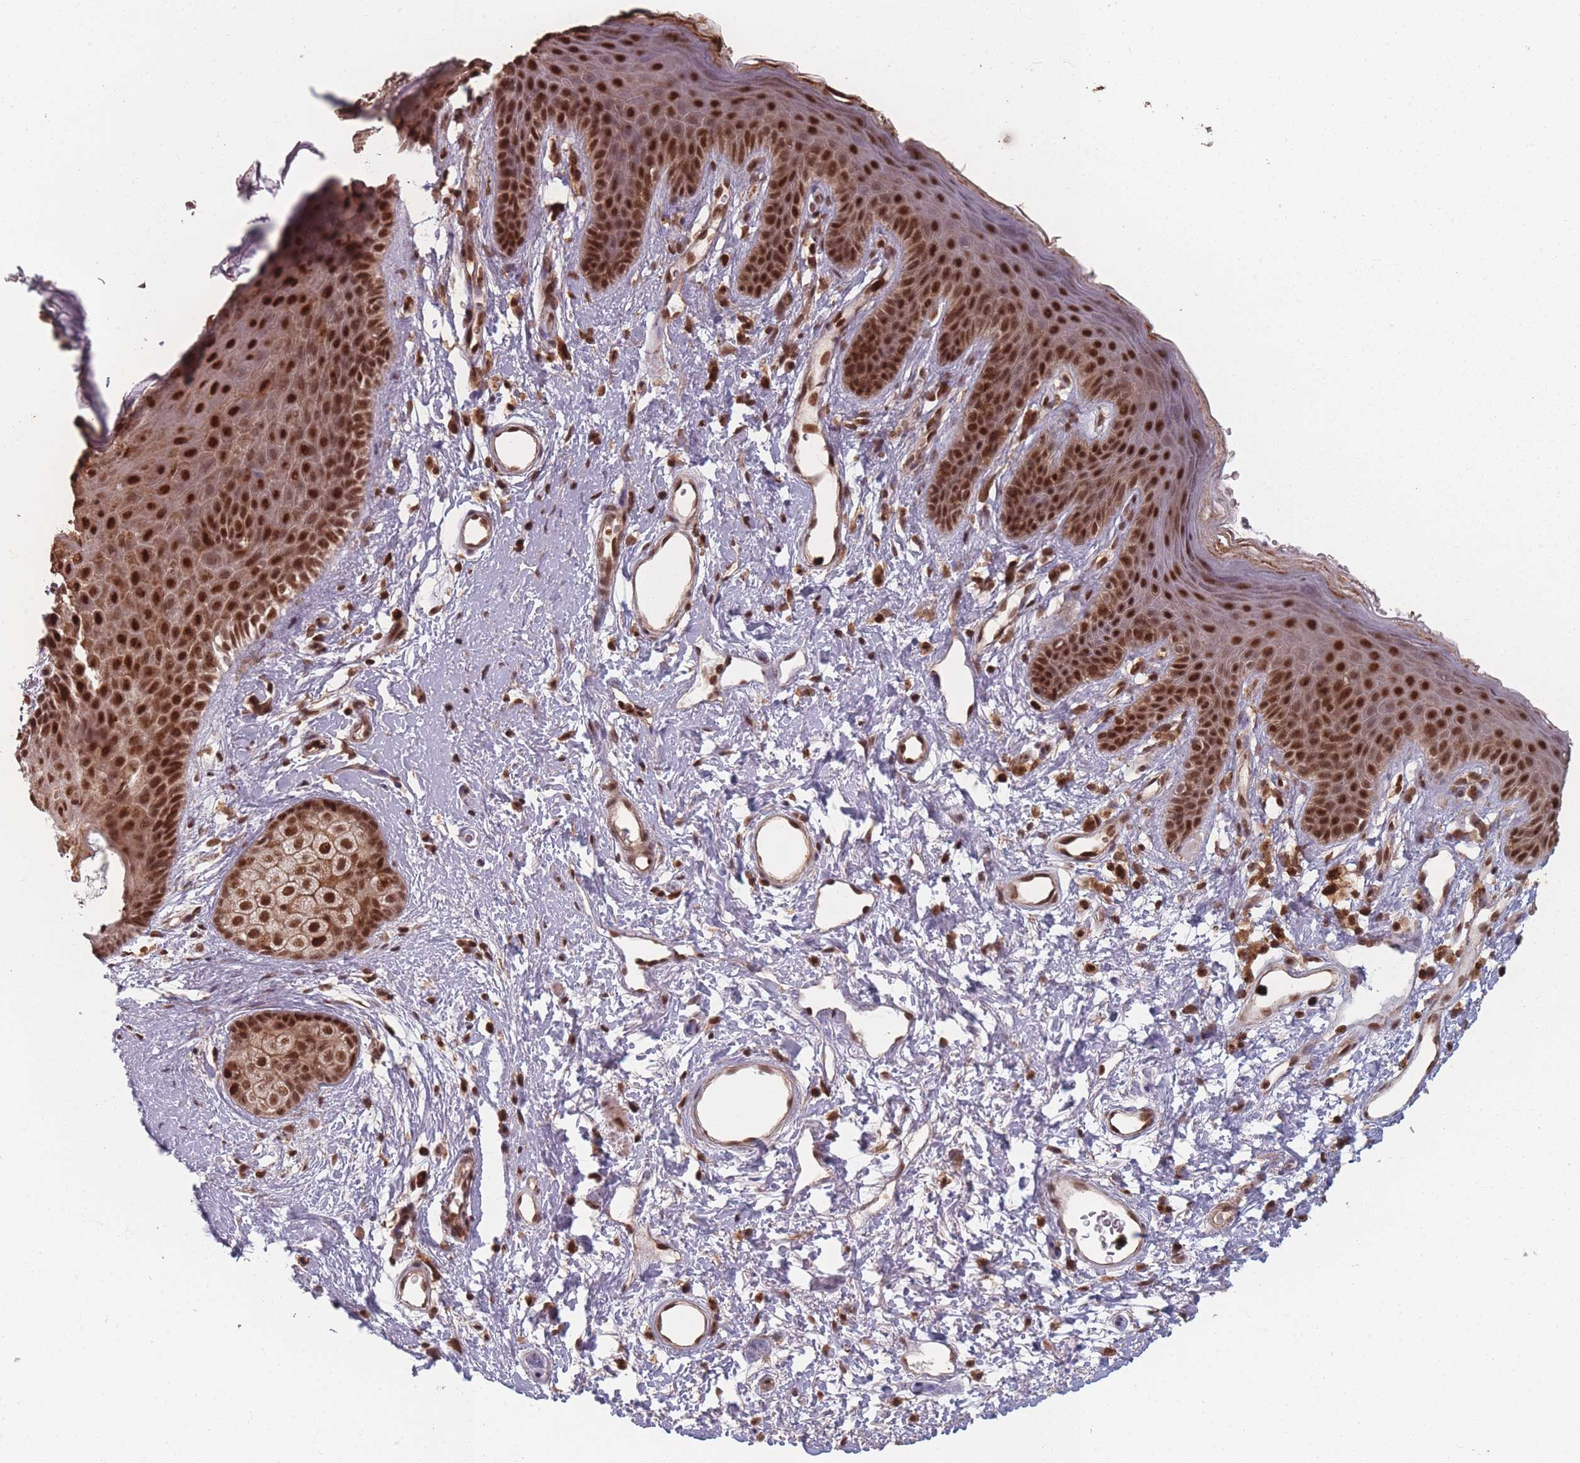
{"staining": {"intensity": "strong", "quantity": ">75%", "location": "cytoplasmic/membranous,nuclear"}, "tissue": "skin", "cell_type": "Epidermal cells", "image_type": "normal", "snomed": [{"axis": "morphology", "description": "Normal tissue, NOS"}, {"axis": "topography", "description": "Anal"}], "caption": "The micrograph exhibits immunohistochemical staining of unremarkable skin. There is strong cytoplasmic/membranous,nuclear expression is present in approximately >75% of epidermal cells.", "gene": "WDR55", "patient": {"sex": "female", "age": 46}}